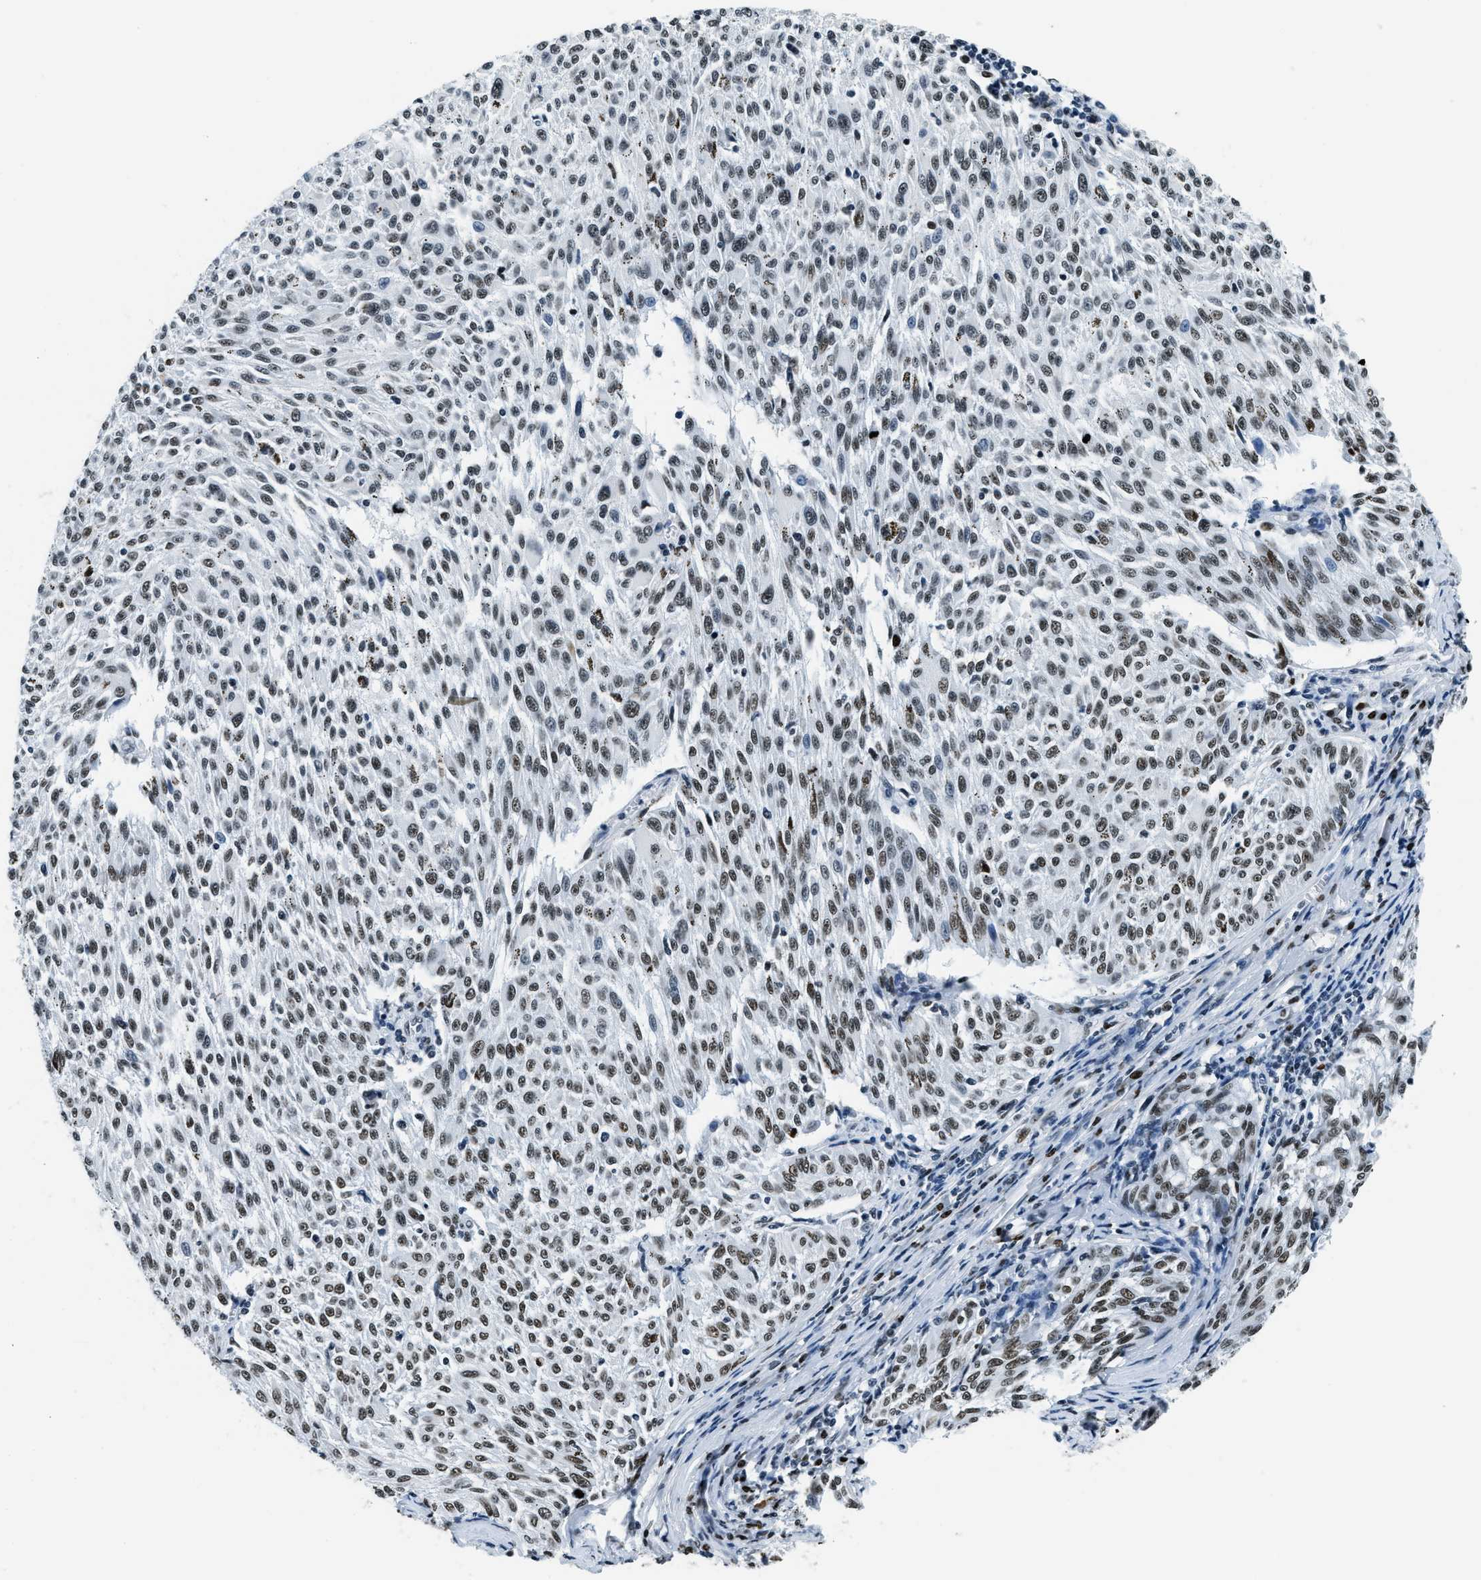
{"staining": {"intensity": "weak", "quantity": "25%-75%", "location": "nuclear"}, "tissue": "melanoma", "cell_type": "Tumor cells", "image_type": "cancer", "snomed": [{"axis": "morphology", "description": "Malignant melanoma, NOS"}, {"axis": "topography", "description": "Skin"}], "caption": "Melanoma stained with DAB immunohistochemistry exhibits low levels of weak nuclear positivity in about 25%-75% of tumor cells. (IHC, brightfield microscopy, high magnification).", "gene": "TOP1", "patient": {"sex": "female", "age": 72}}